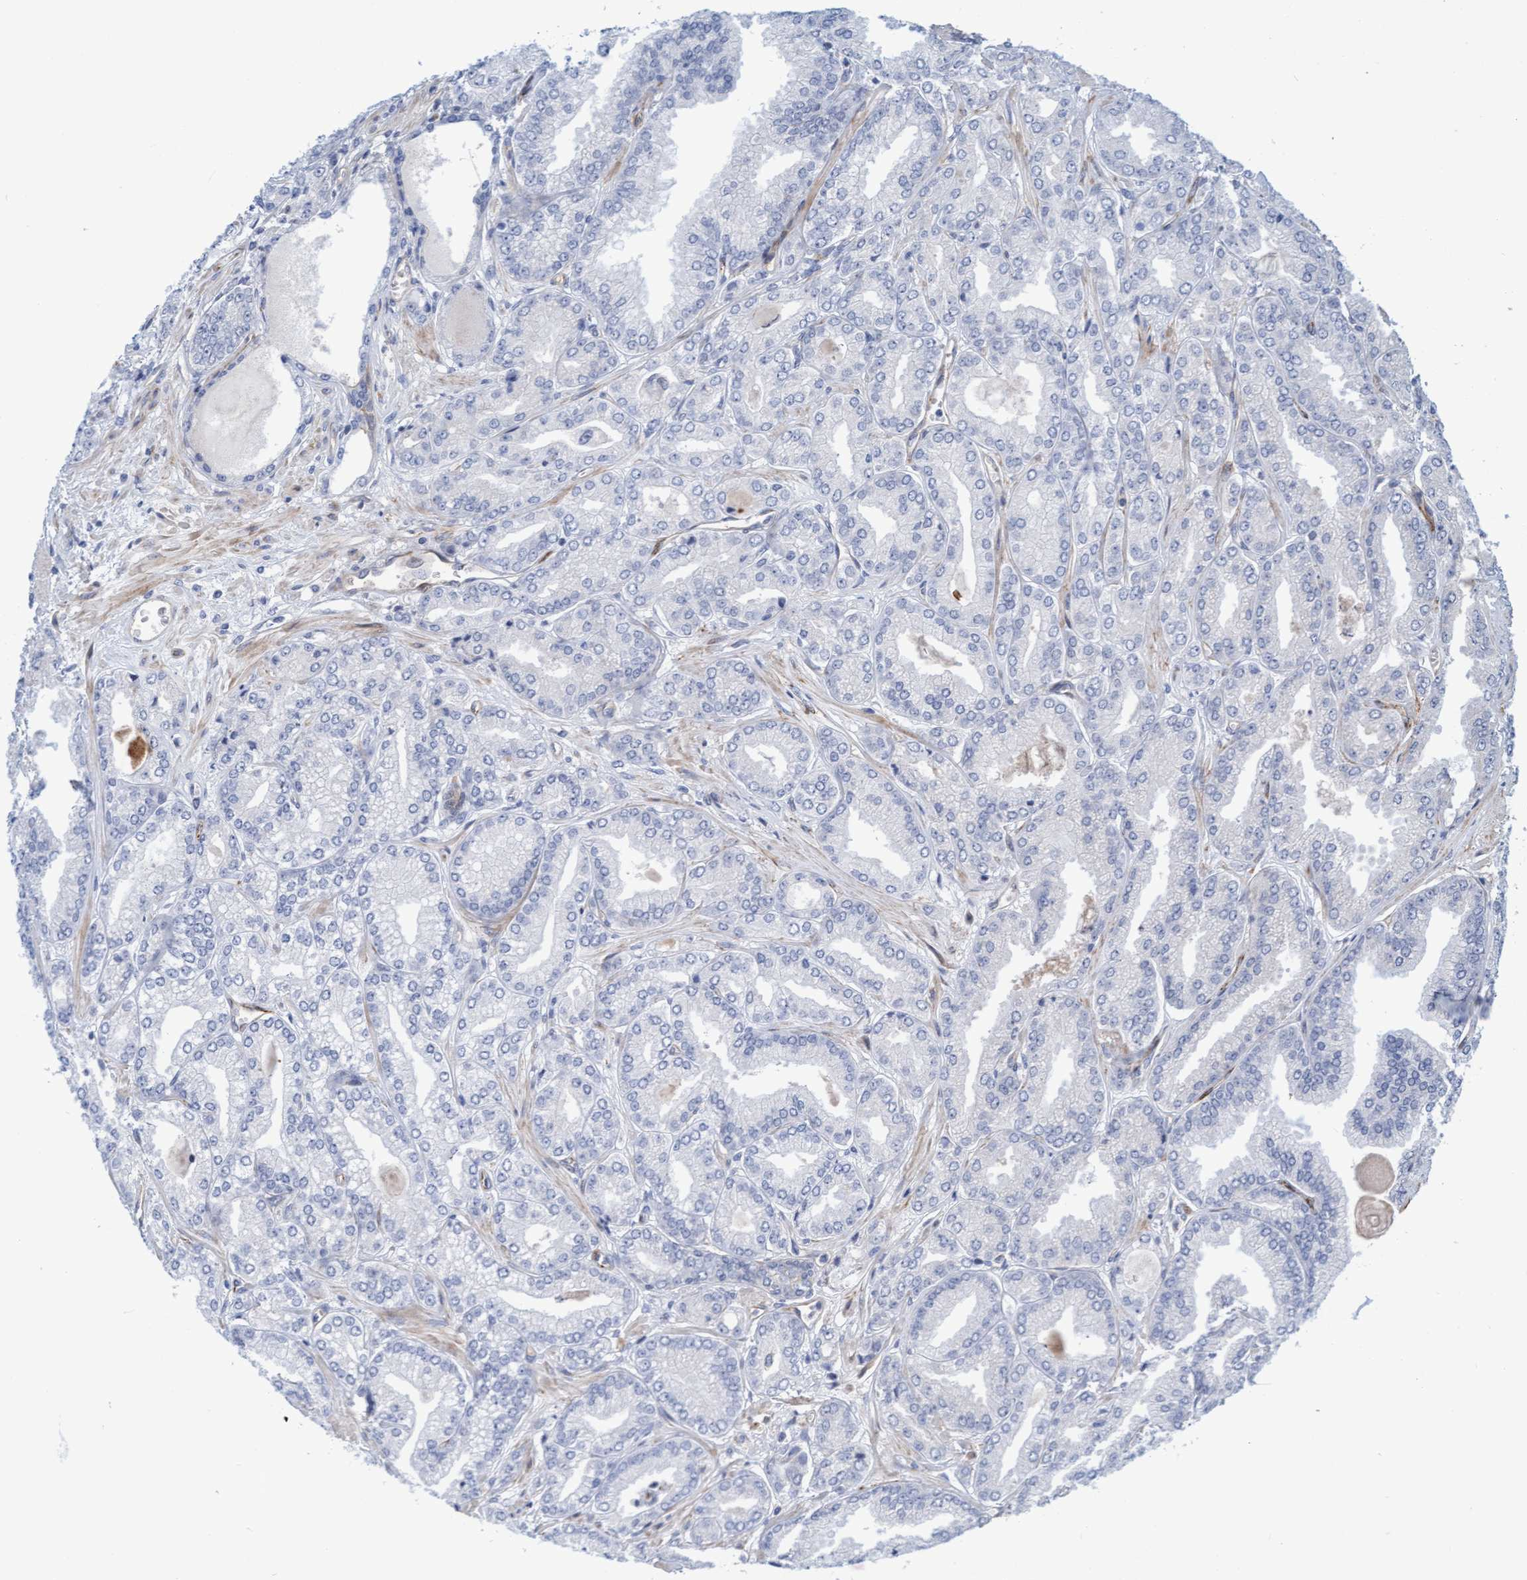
{"staining": {"intensity": "negative", "quantity": "none", "location": "none"}, "tissue": "prostate cancer", "cell_type": "Tumor cells", "image_type": "cancer", "snomed": [{"axis": "morphology", "description": "Adenocarcinoma, Low grade"}, {"axis": "topography", "description": "Prostate"}], "caption": "High power microscopy image of an immunohistochemistry photomicrograph of prostate cancer, revealing no significant expression in tumor cells. The staining is performed using DAB (3,3'-diaminobenzidine) brown chromogen with nuclei counter-stained in using hematoxylin.", "gene": "POLG2", "patient": {"sex": "male", "age": 52}}